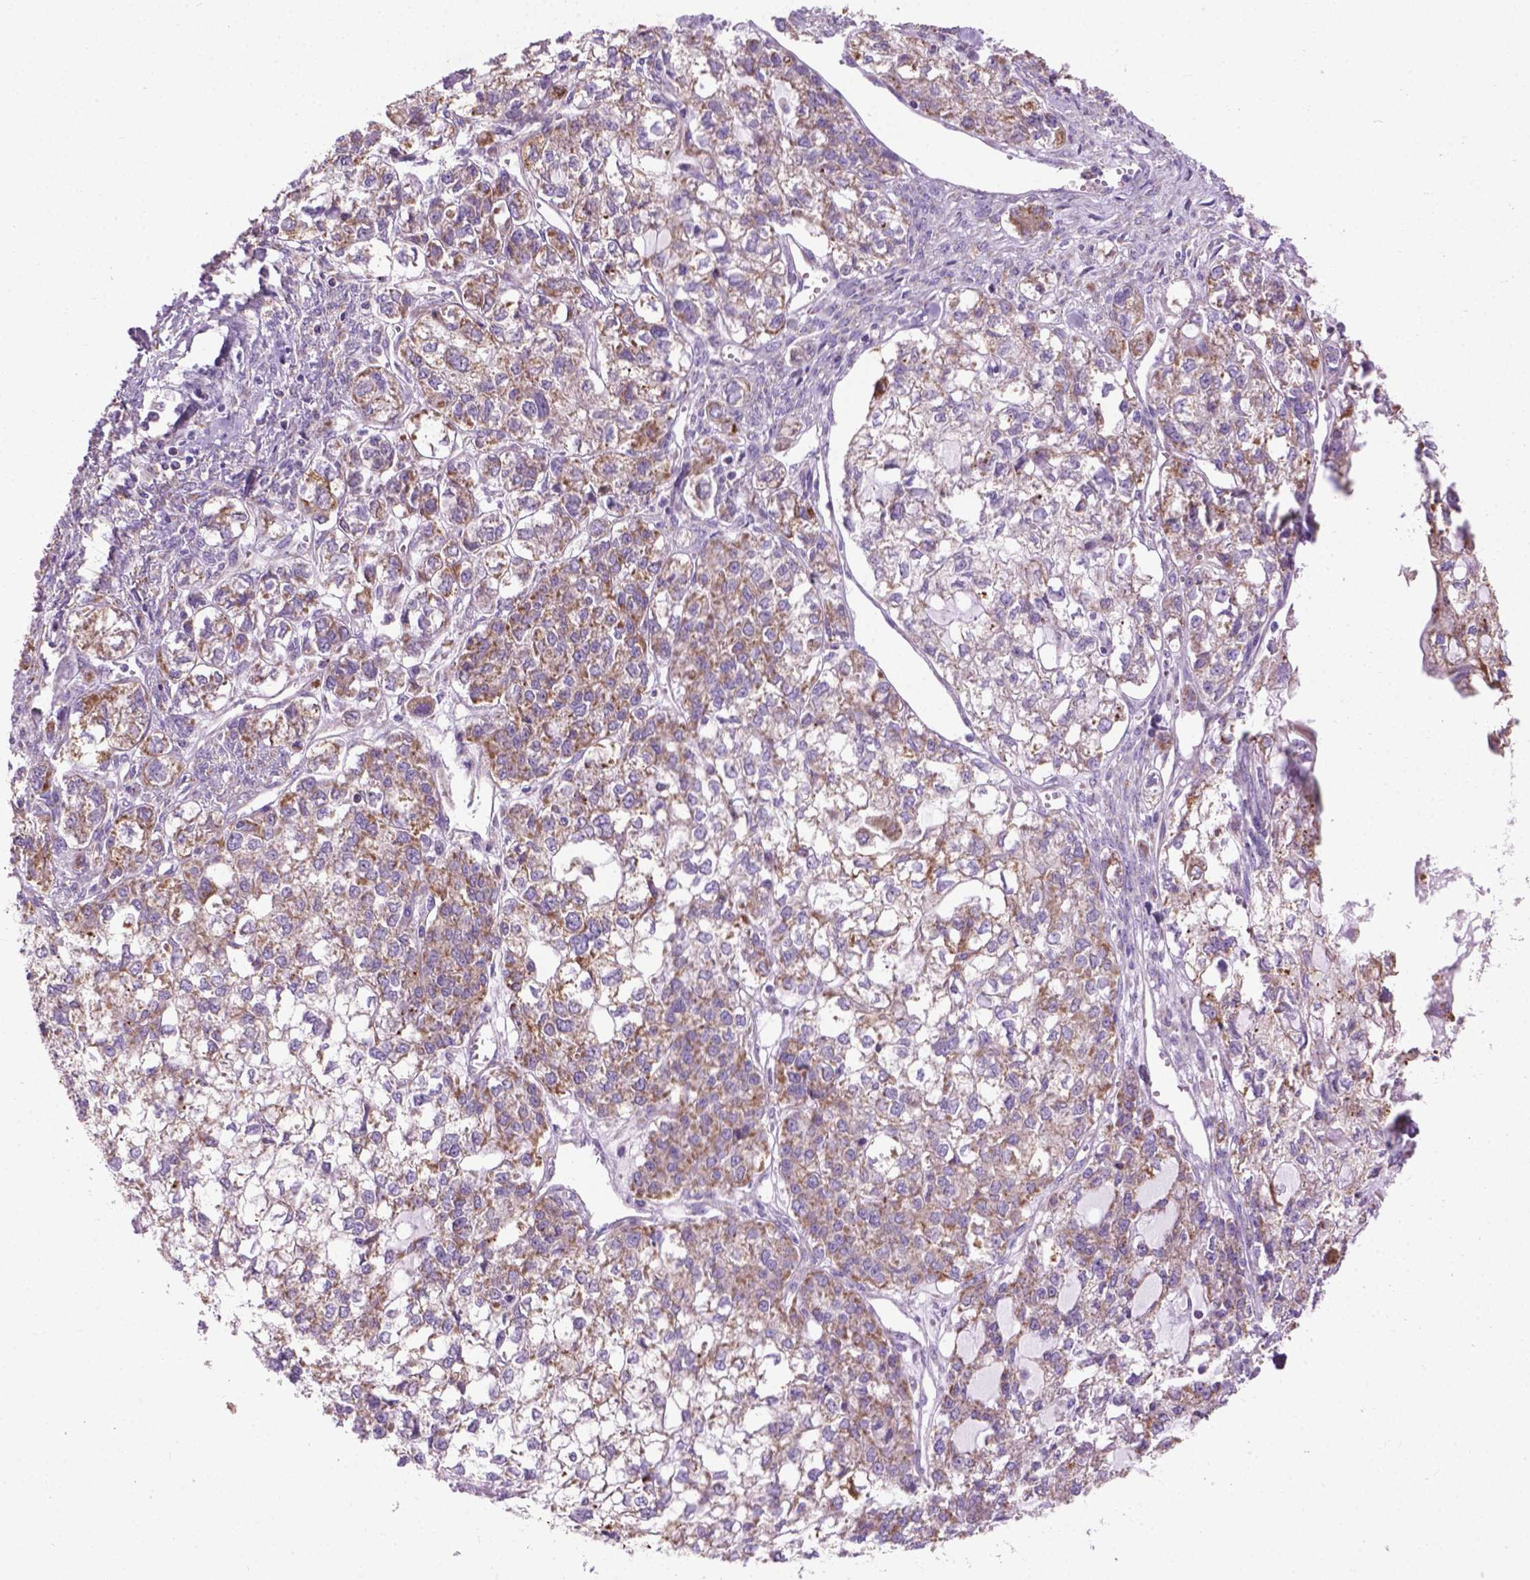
{"staining": {"intensity": "moderate", "quantity": ">75%", "location": "cytoplasmic/membranous"}, "tissue": "ovarian cancer", "cell_type": "Tumor cells", "image_type": "cancer", "snomed": [{"axis": "morphology", "description": "Carcinoma, endometroid"}, {"axis": "topography", "description": "Ovary"}], "caption": "DAB (3,3'-diaminobenzidine) immunohistochemical staining of human endometroid carcinoma (ovarian) exhibits moderate cytoplasmic/membranous protein positivity in approximately >75% of tumor cells. (Brightfield microscopy of DAB IHC at high magnification).", "gene": "VDAC1", "patient": {"sex": "female", "age": 64}}